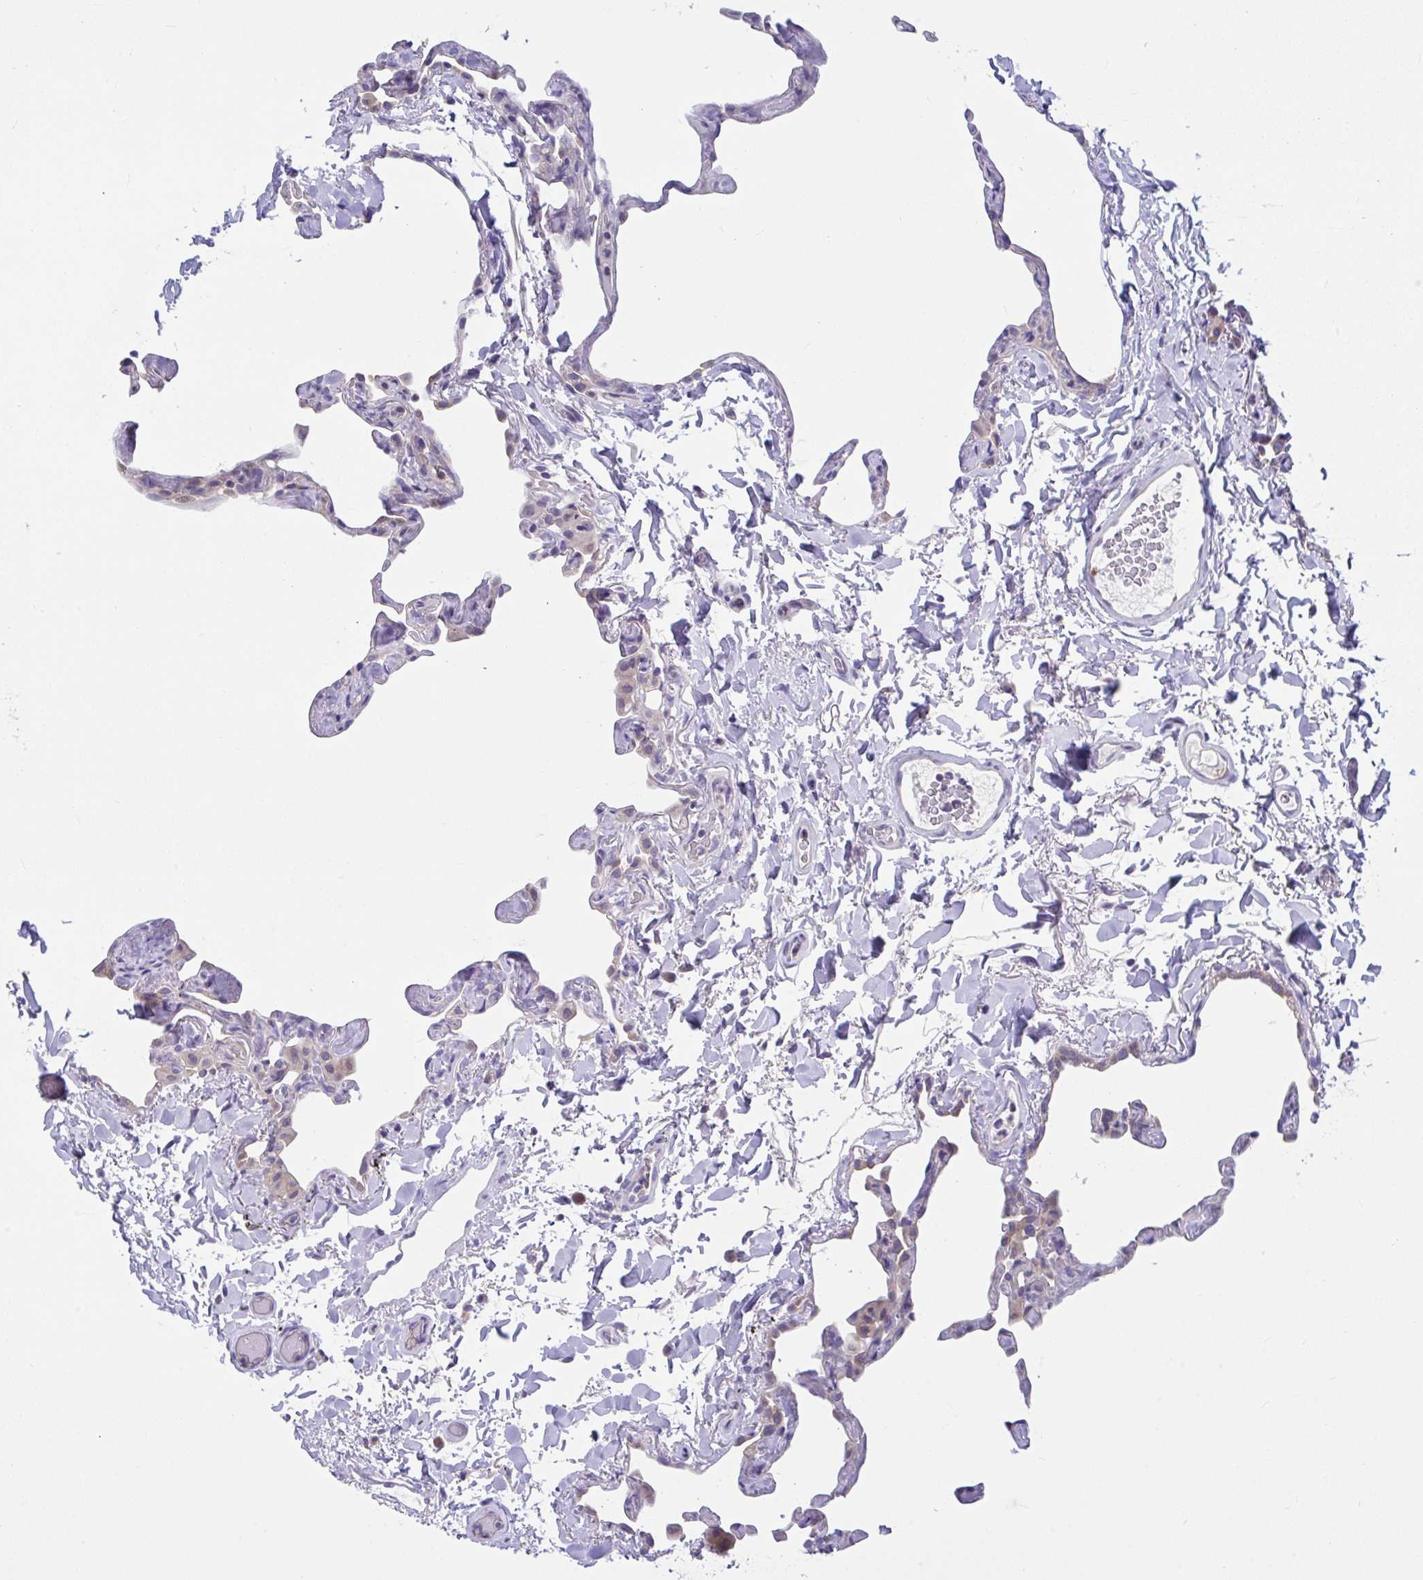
{"staining": {"intensity": "weak", "quantity": "<25%", "location": "cytoplasmic/membranous"}, "tissue": "lung", "cell_type": "Alveolar cells", "image_type": "normal", "snomed": [{"axis": "morphology", "description": "Normal tissue, NOS"}, {"axis": "topography", "description": "Lung"}], "caption": "DAB (3,3'-diaminobenzidine) immunohistochemical staining of normal human lung shows no significant staining in alveolar cells. (DAB (3,3'-diaminobenzidine) immunohistochemistry with hematoxylin counter stain).", "gene": "PCDHB7", "patient": {"sex": "male", "age": 65}}